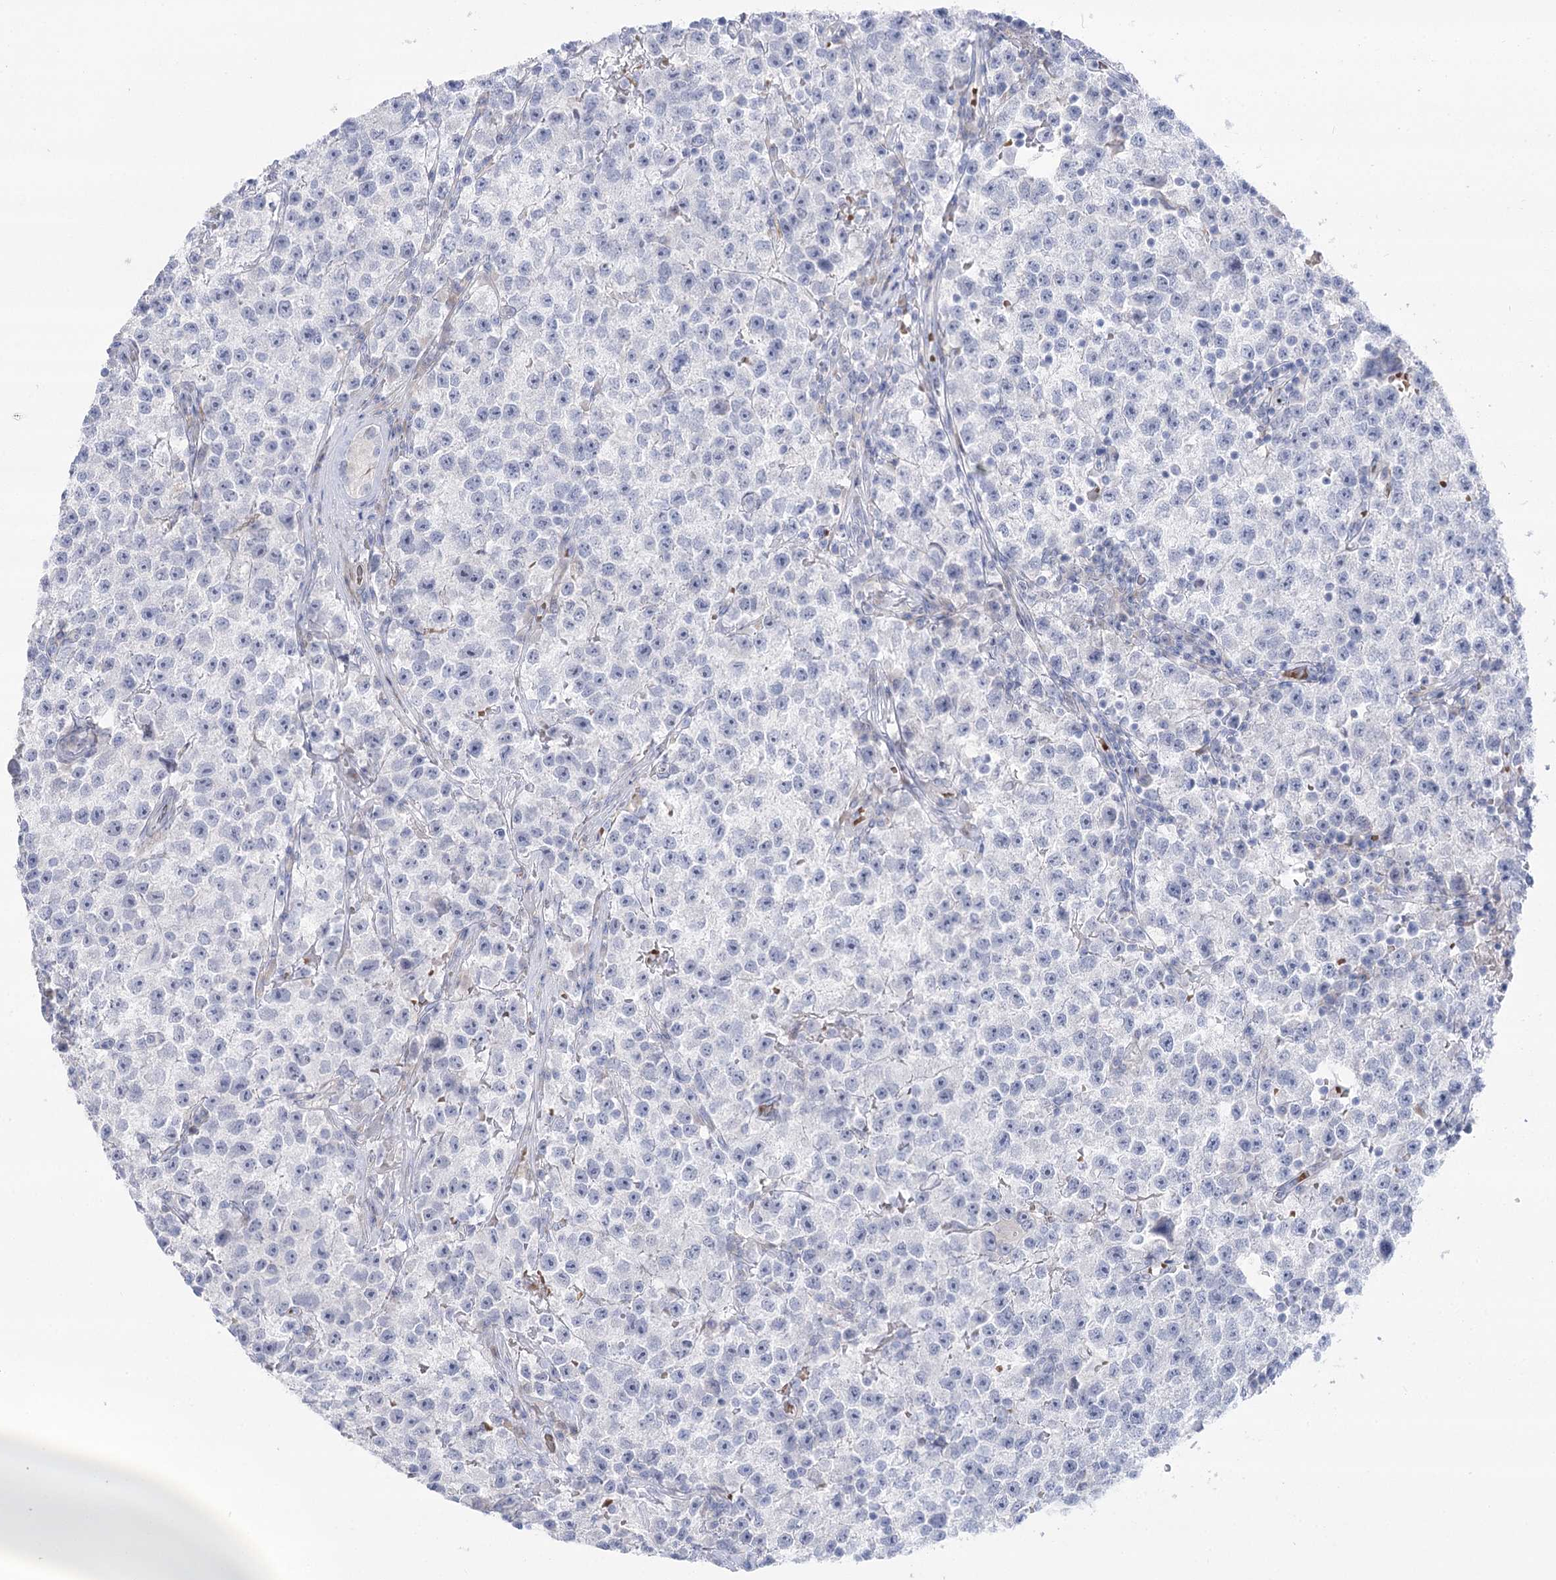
{"staining": {"intensity": "negative", "quantity": "none", "location": "none"}, "tissue": "testis cancer", "cell_type": "Tumor cells", "image_type": "cancer", "snomed": [{"axis": "morphology", "description": "Seminoma, NOS"}, {"axis": "topography", "description": "Testis"}], "caption": "IHC micrograph of neoplastic tissue: human testis seminoma stained with DAB displays no significant protein positivity in tumor cells.", "gene": "SIAE", "patient": {"sex": "male", "age": 22}}